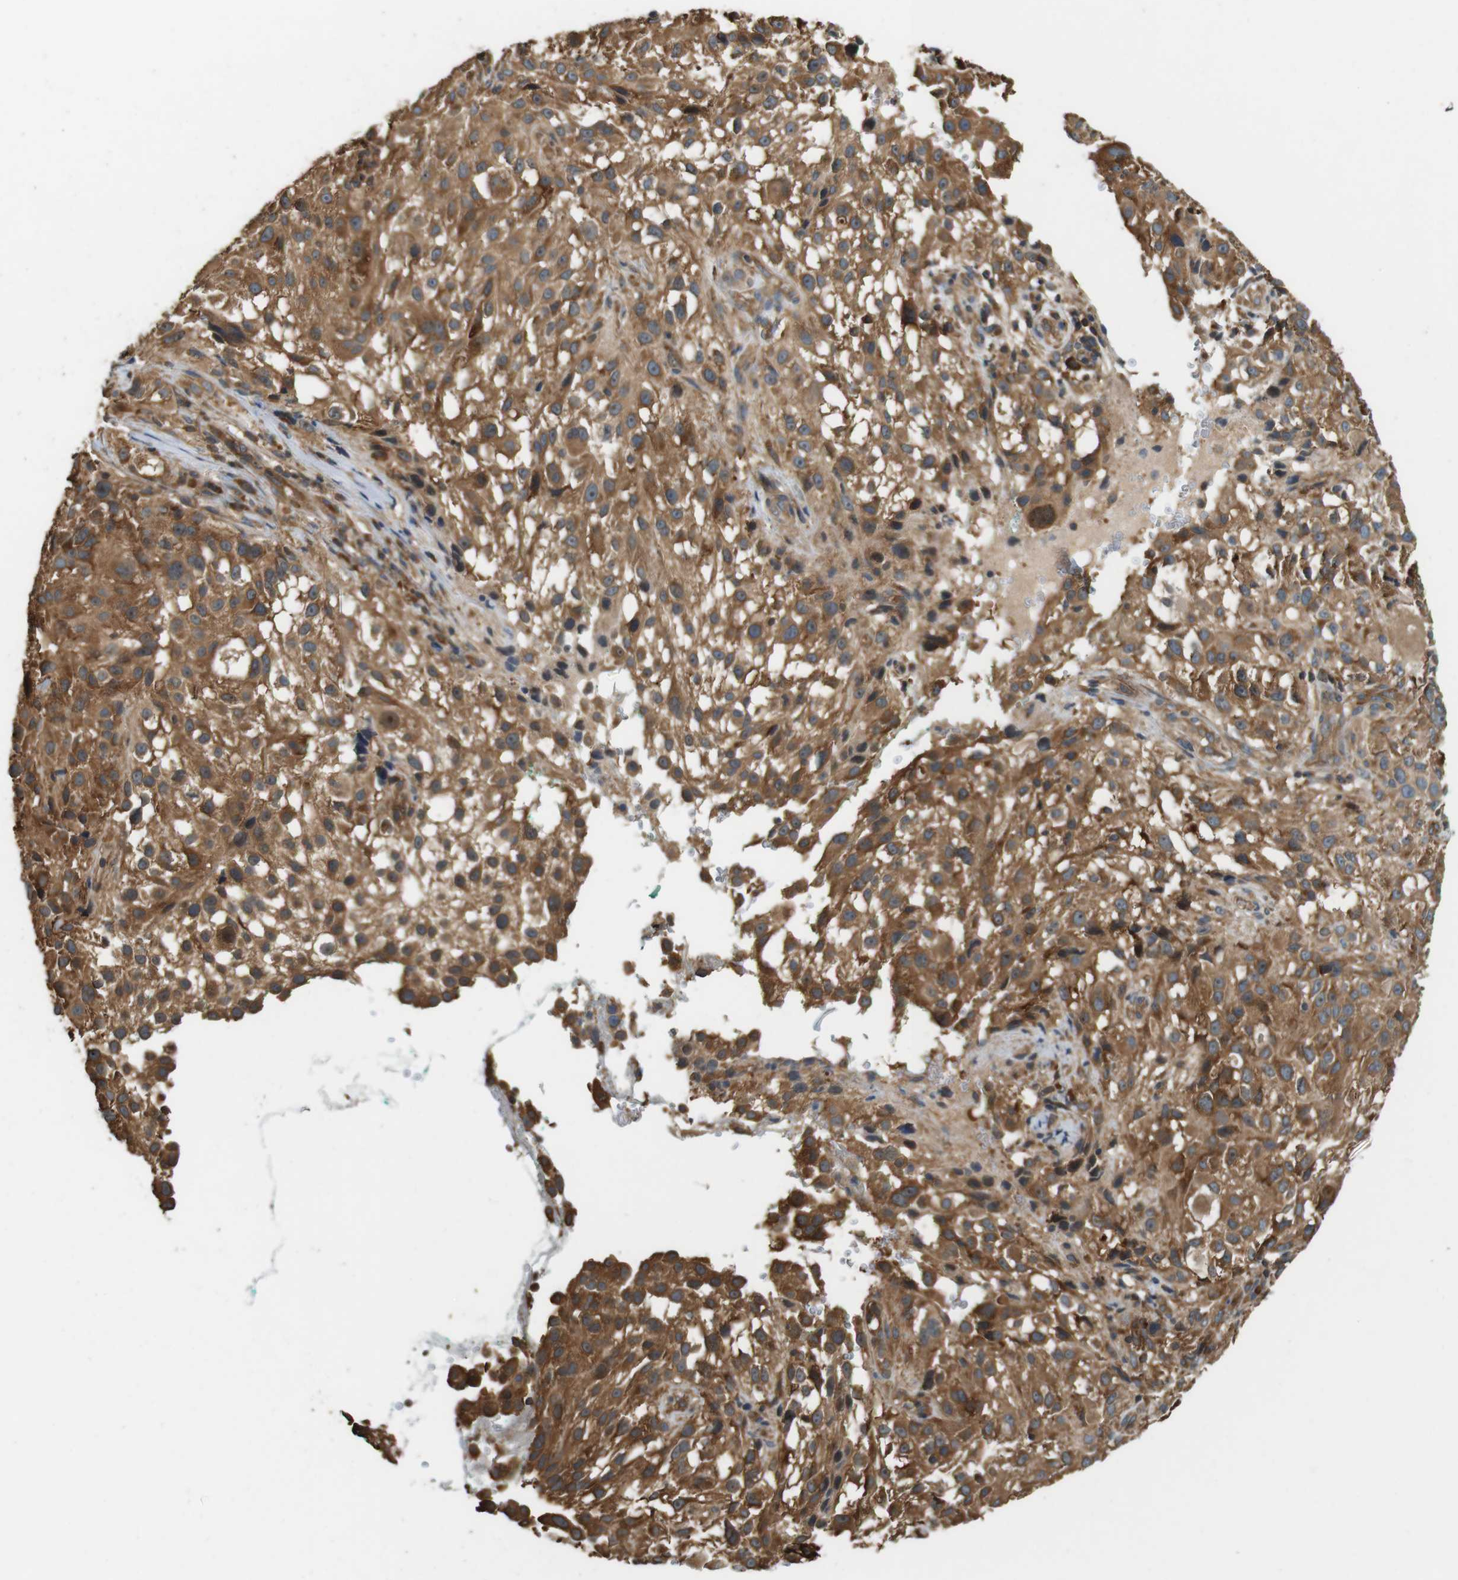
{"staining": {"intensity": "moderate", "quantity": ">75%", "location": "cytoplasmic/membranous"}, "tissue": "melanoma", "cell_type": "Tumor cells", "image_type": "cancer", "snomed": [{"axis": "morphology", "description": "Necrosis, NOS"}, {"axis": "morphology", "description": "Malignant melanoma, NOS"}, {"axis": "topography", "description": "Skin"}], "caption": "IHC of malignant melanoma shows medium levels of moderate cytoplasmic/membranous staining in about >75% of tumor cells.", "gene": "PA2G4", "patient": {"sex": "female", "age": 87}}